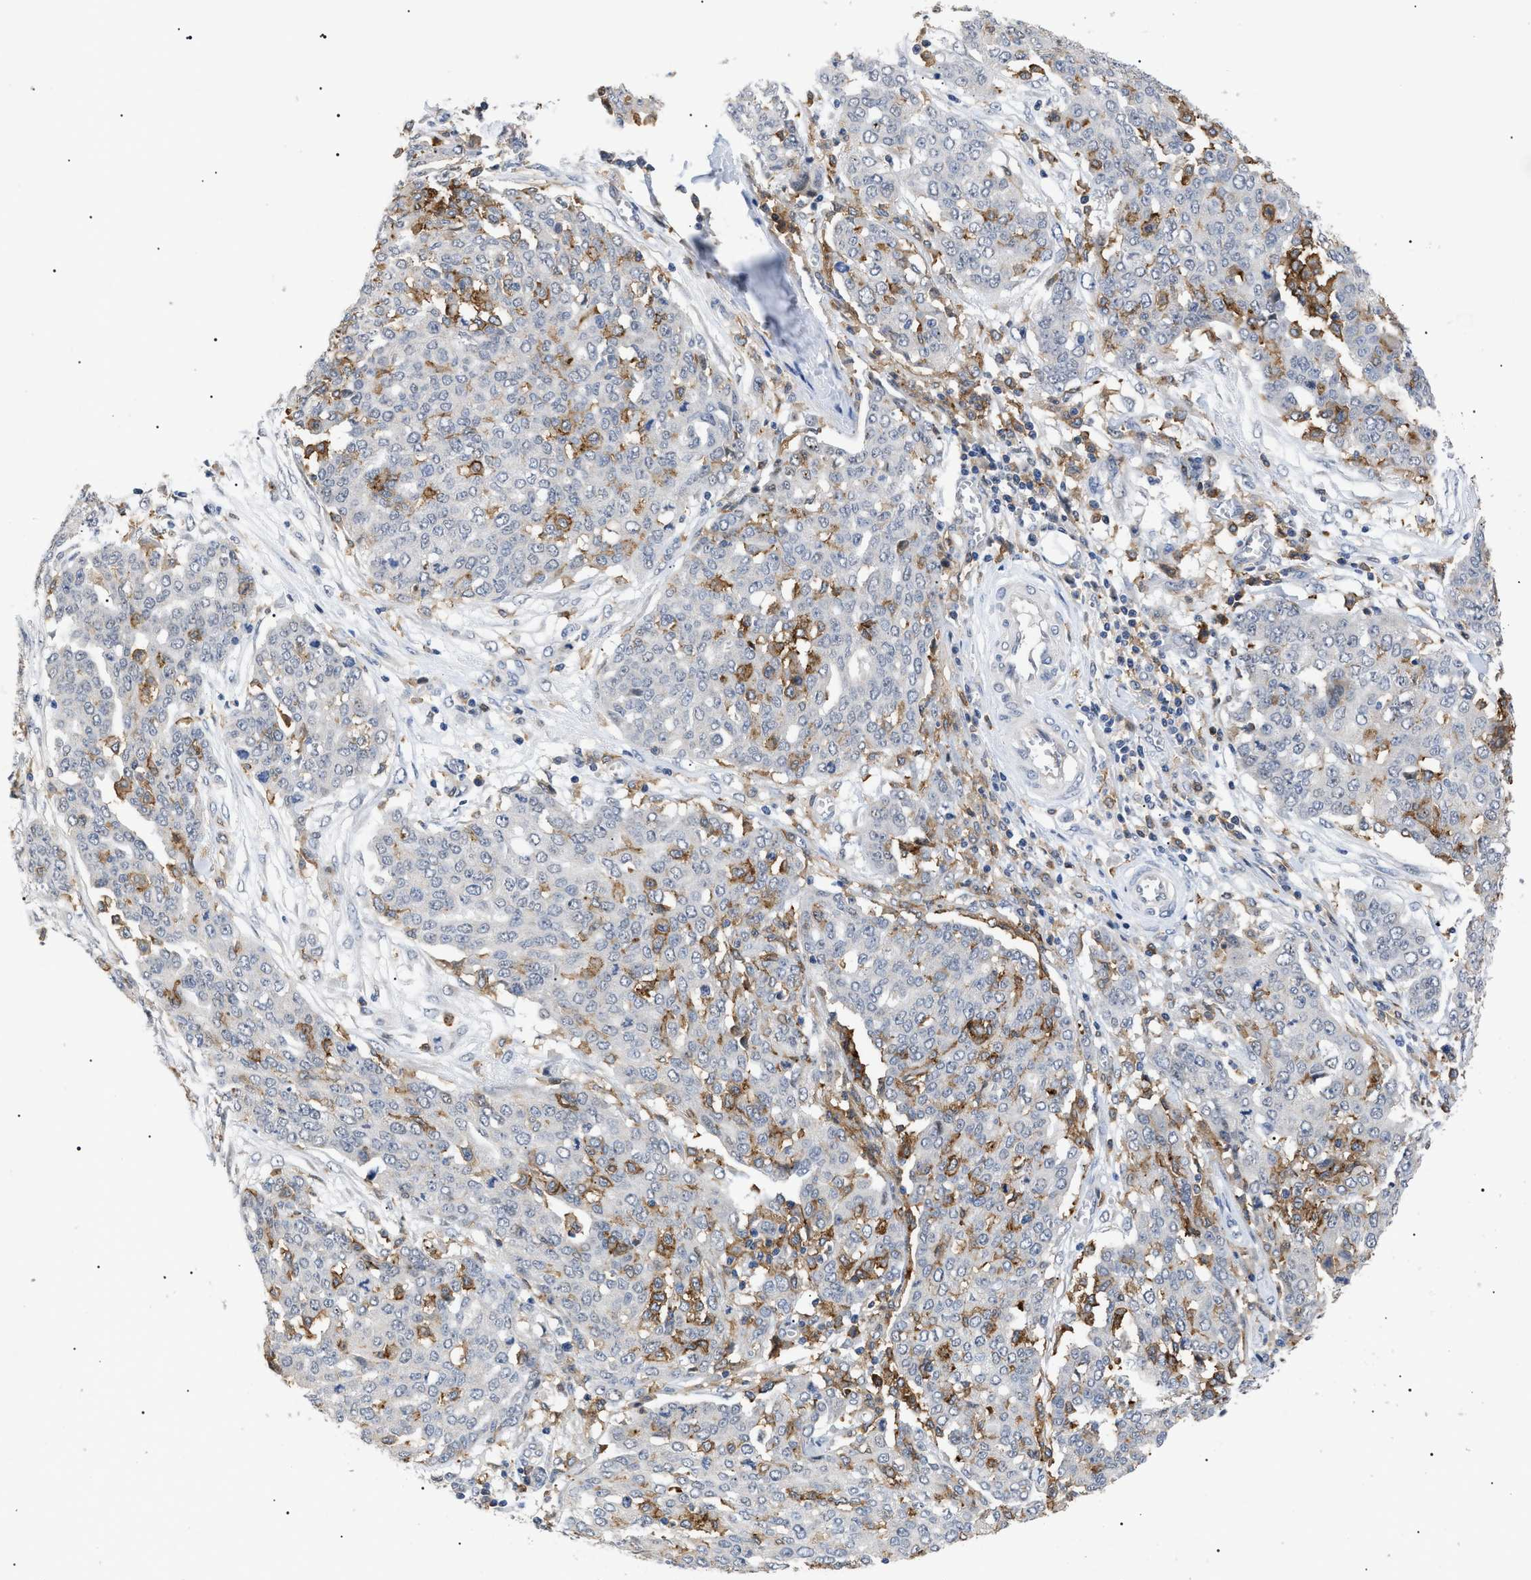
{"staining": {"intensity": "negative", "quantity": "none", "location": "none"}, "tissue": "ovarian cancer", "cell_type": "Tumor cells", "image_type": "cancer", "snomed": [{"axis": "morphology", "description": "Cystadenocarcinoma, serous, NOS"}, {"axis": "topography", "description": "Soft tissue"}, {"axis": "topography", "description": "Ovary"}], "caption": "An image of human ovarian cancer is negative for staining in tumor cells.", "gene": "CD300A", "patient": {"sex": "female", "age": 57}}